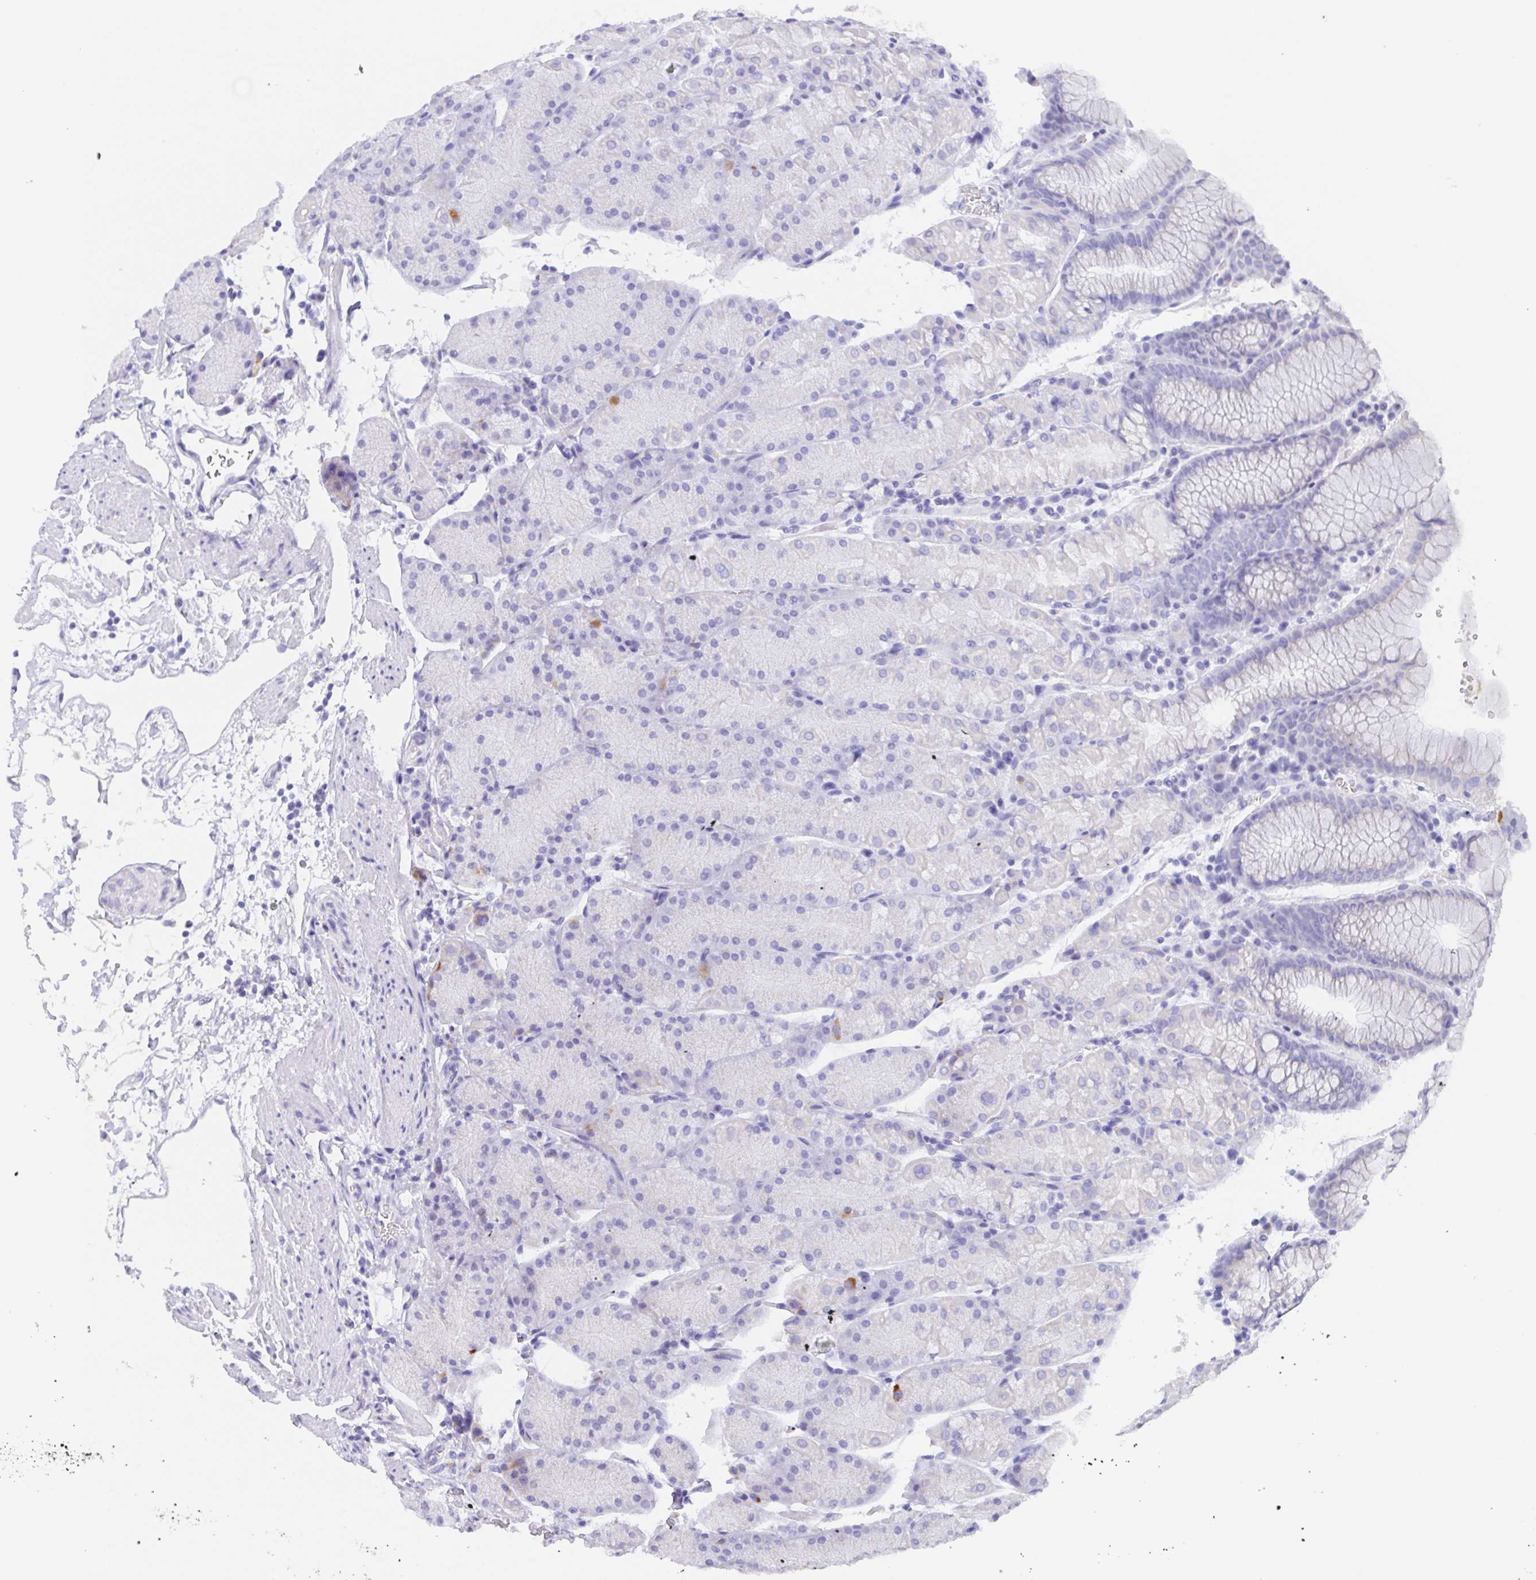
{"staining": {"intensity": "moderate", "quantity": "<25%", "location": "cytoplasmic/membranous"}, "tissue": "stomach", "cell_type": "Glandular cells", "image_type": "normal", "snomed": [{"axis": "morphology", "description": "Normal tissue, NOS"}, {"axis": "topography", "description": "Stomach, upper"}, {"axis": "topography", "description": "Stomach"}], "caption": "Stomach stained with IHC shows moderate cytoplasmic/membranous positivity in about <25% of glandular cells.", "gene": "SCG3", "patient": {"sex": "male", "age": 76}}